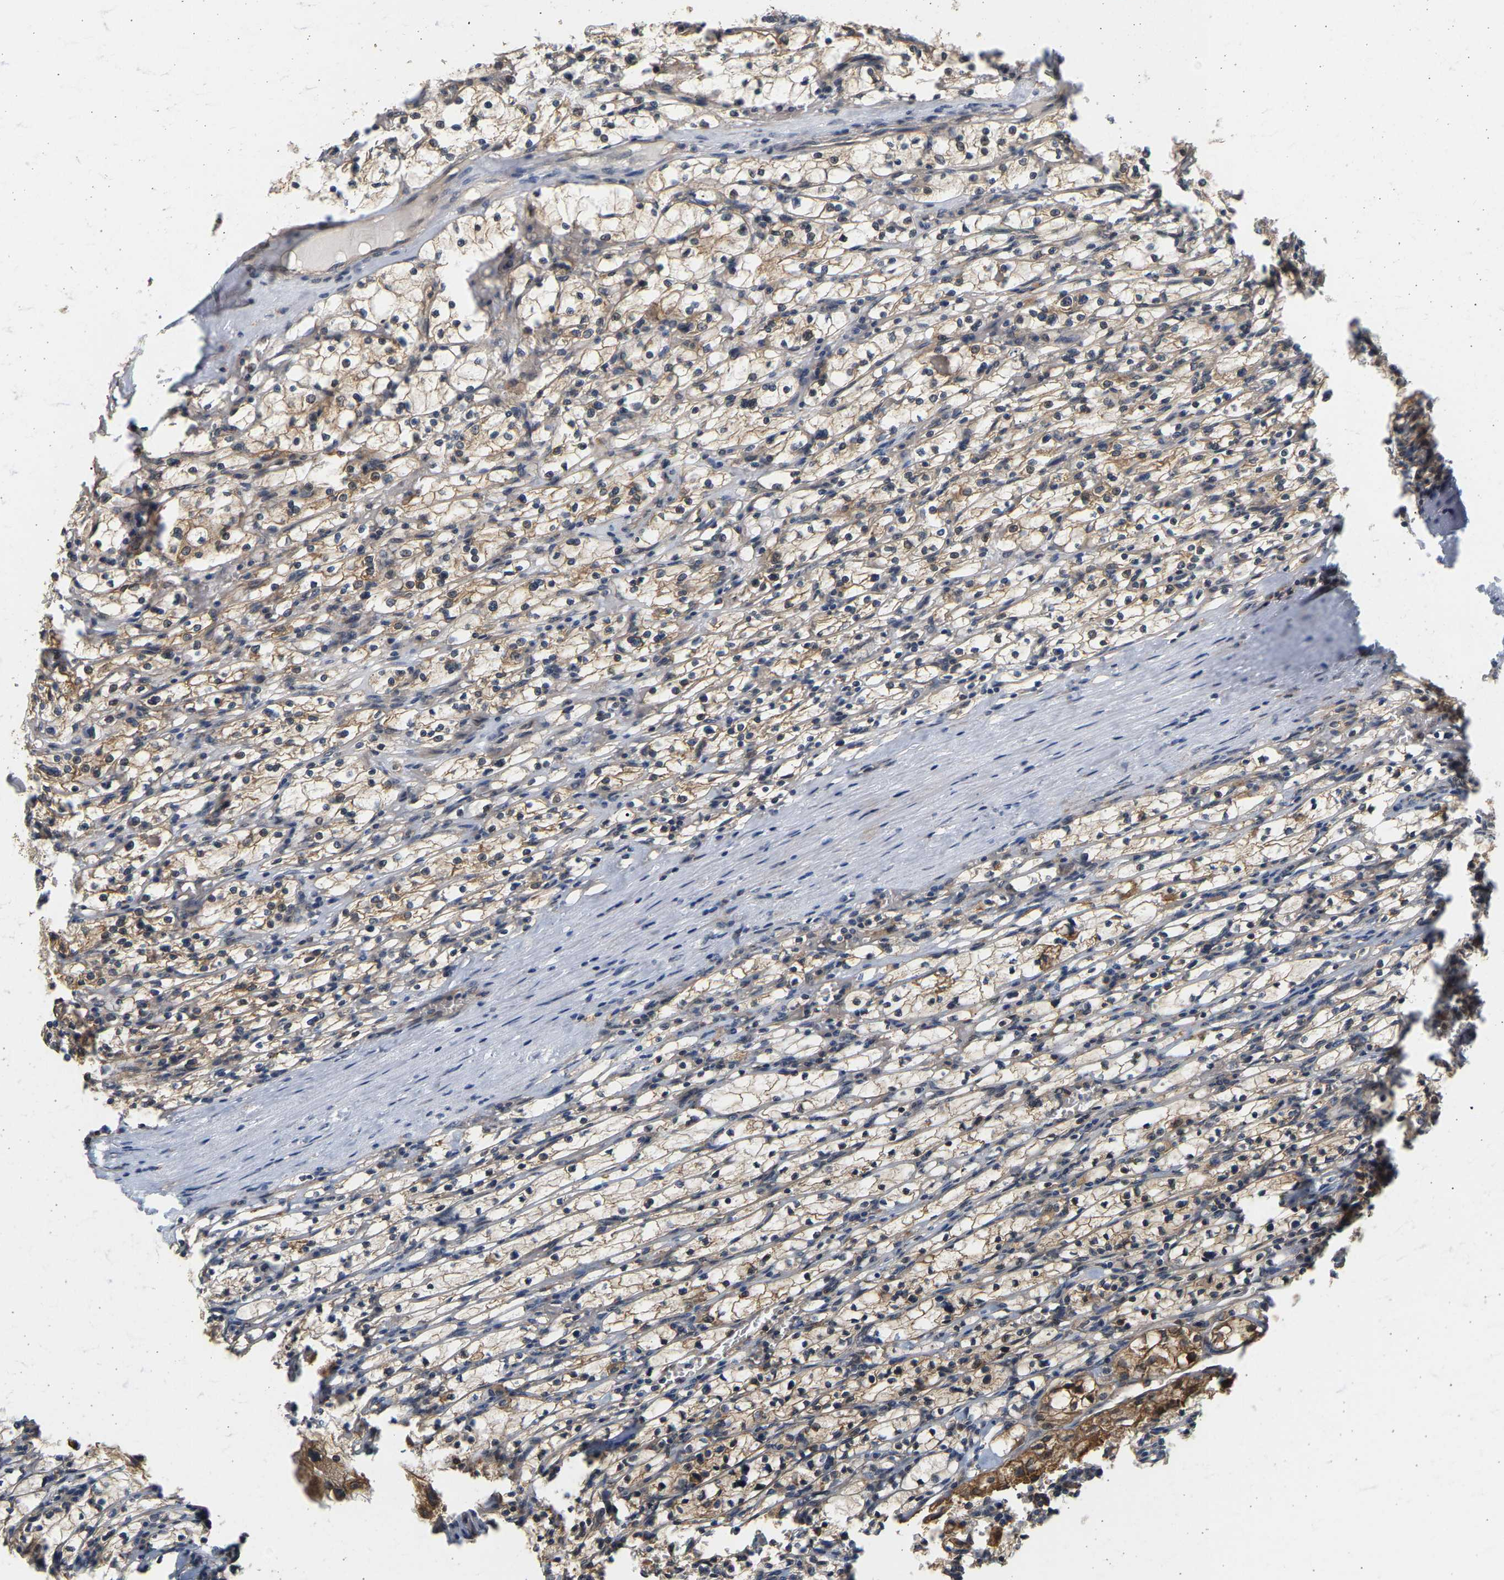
{"staining": {"intensity": "moderate", "quantity": ">75%", "location": "cytoplasmic/membranous"}, "tissue": "renal cancer", "cell_type": "Tumor cells", "image_type": "cancer", "snomed": [{"axis": "morphology", "description": "Adenocarcinoma, NOS"}, {"axis": "topography", "description": "Kidney"}], "caption": "Immunohistochemistry (IHC) staining of adenocarcinoma (renal), which reveals medium levels of moderate cytoplasmic/membranous positivity in approximately >75% of tumor cells indicating moderate cytoplasmic/membranous protein positivity. The staining was performed using DAB (3,3'-diaminobenzidine) (brown) for protein detection and nuclei were counterstained in hematoxylin (blue).", "gene": "B4GALT6", "patient": {"sex": "female", "age": 83}}